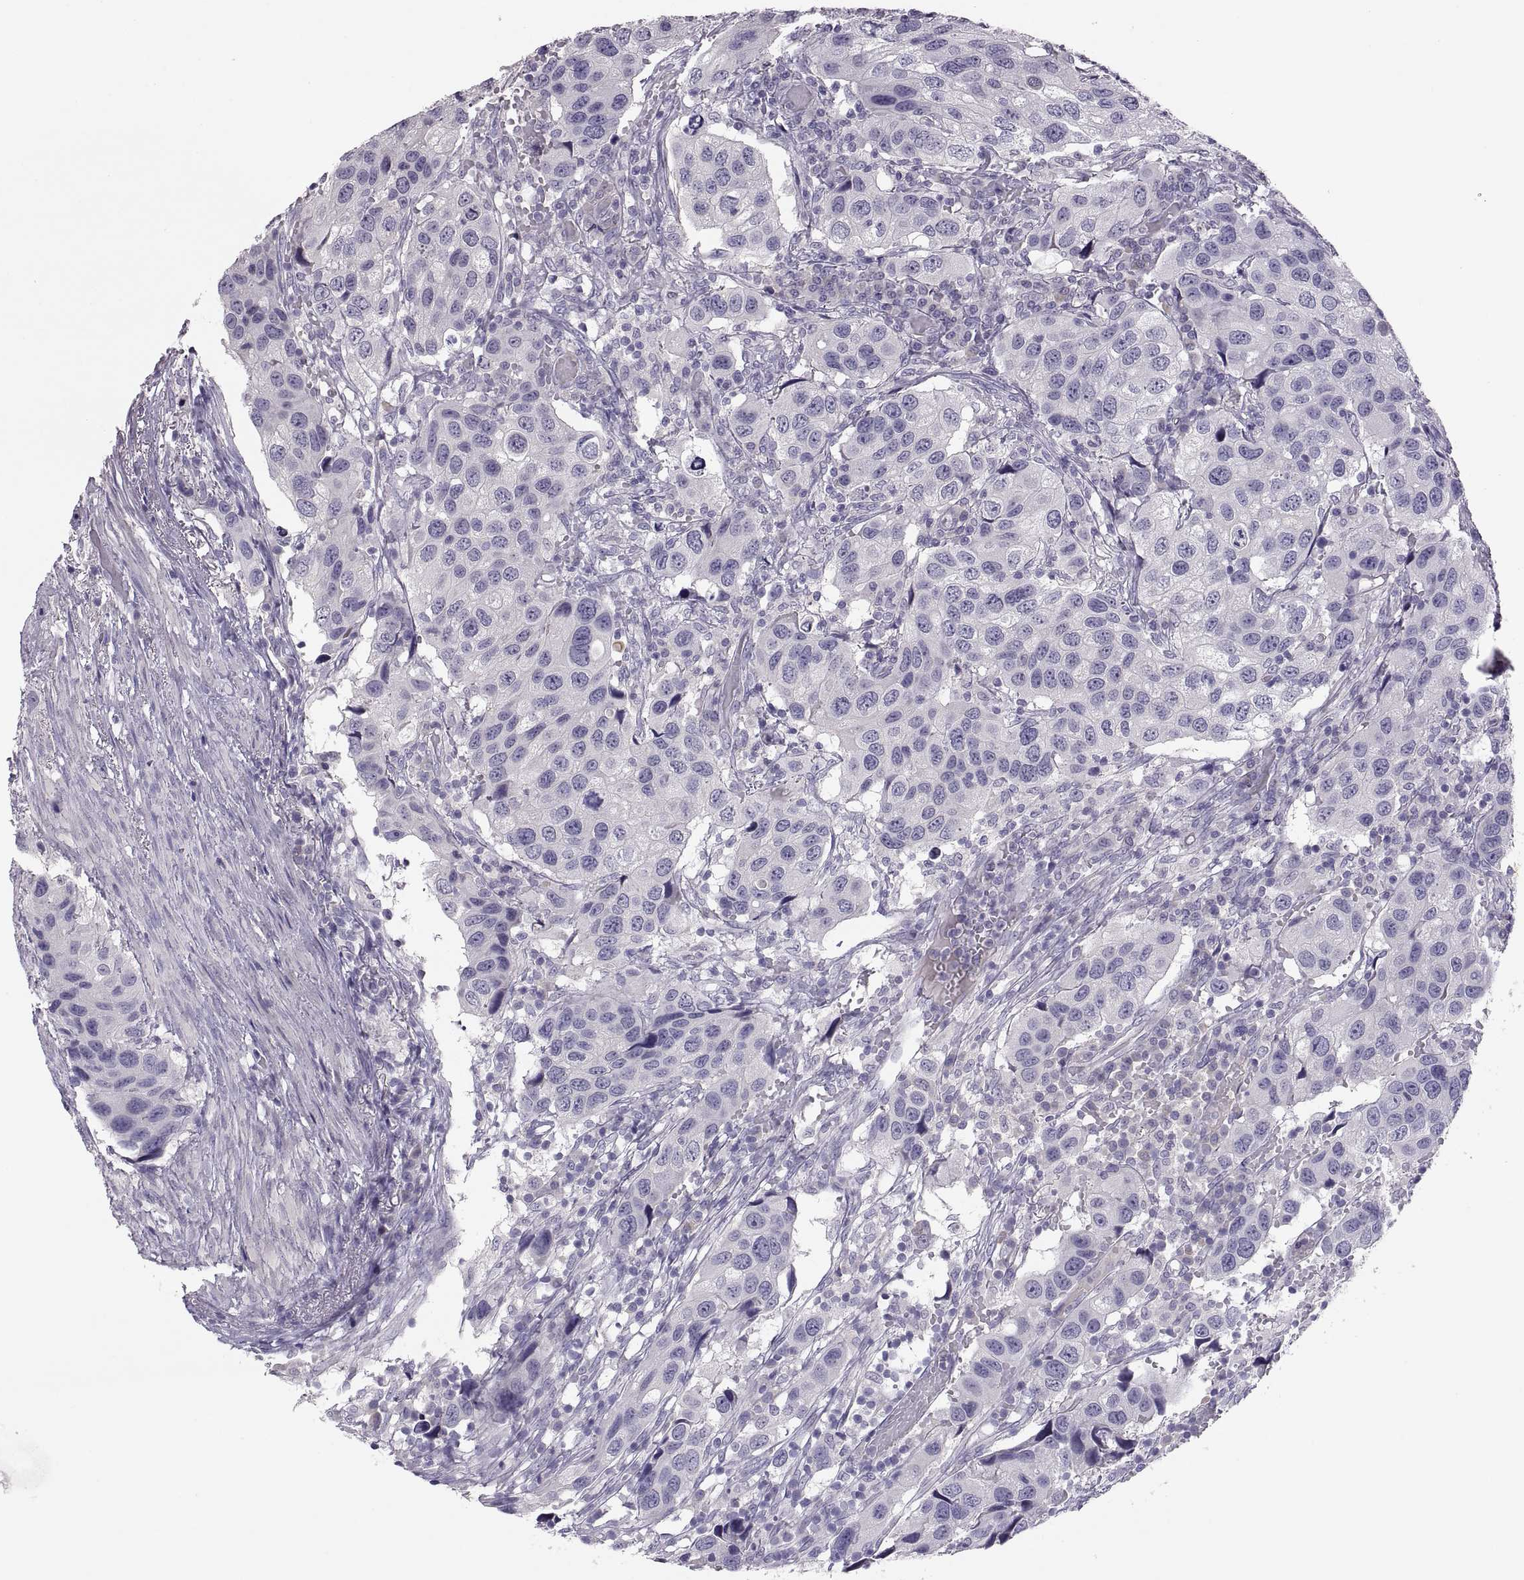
{"staining": {"intensity": "negative", "quantity": "none", "location": "none"}, "tissue": "urothelial cancer", "cell_type": "Tumor cells", "image_type": "cancer", "snomed": [{"axis": "morphology", "description": "Urothelial carcinoma, High grade"}, {"axis": "topography", "description": "Urinary bladder"}], "caption": "A high-resolution image shows immunohistochemistry (IHC) staining of urothelial carcinoma (high-grade), which displays no significant positivity in tumor cells.", "gene": "TBX19", "patient": {"sex": "male", "age": 79}}